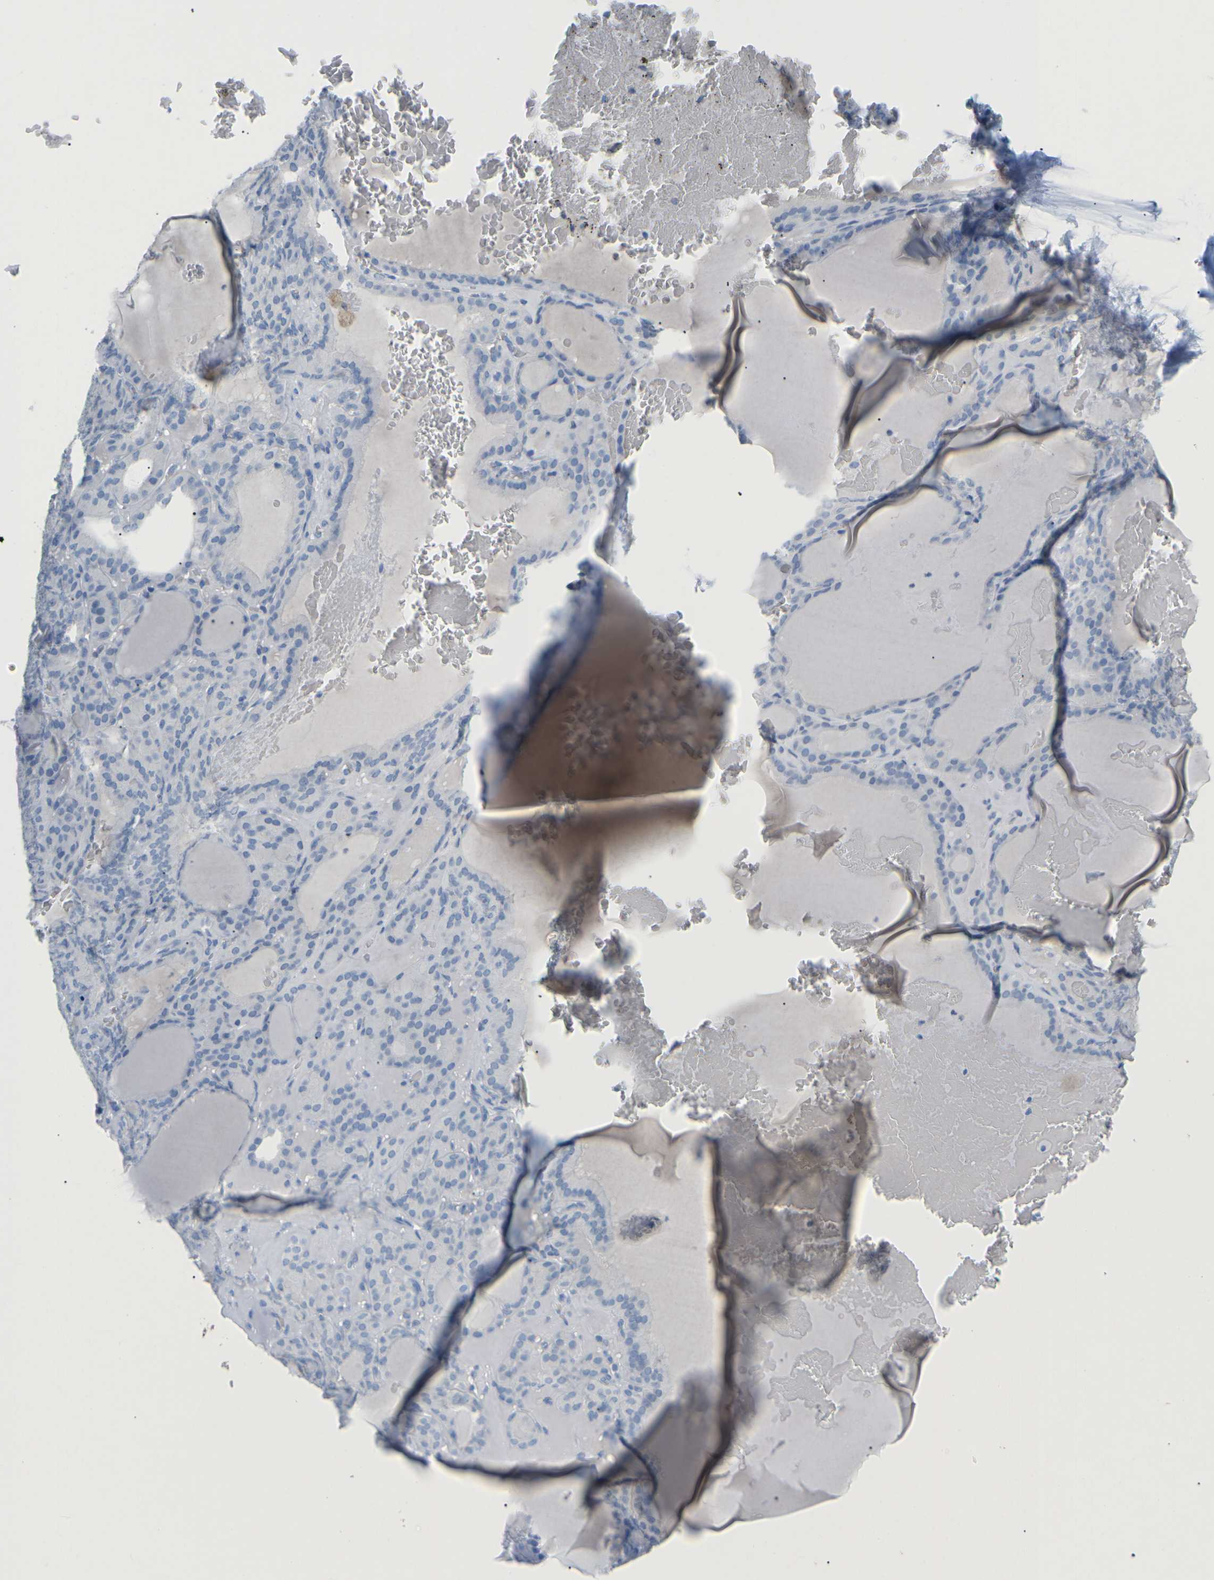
{"staining": {"intensity": "negative", "quantity": "none", "location": "none"}, "tissue": "thyroid gland", "cell_type": "Glandular cells", "image_type": "normal", "snomed": [{"axis": "morphology", "description": "Normal tissue, NOS"}, {"axis": "topography", "description": "Thyroid gland"}], "caption": "DAB (3,3'-diaminobenzidine) immunohistochemical staining of benign human thyroid gland shows no significant staining in glandular cells. (DAB IHC visualized using brightfield microscopy, high magnification).", "gene": "HBG2", "patient": {"sex": "female", "age": 28}}